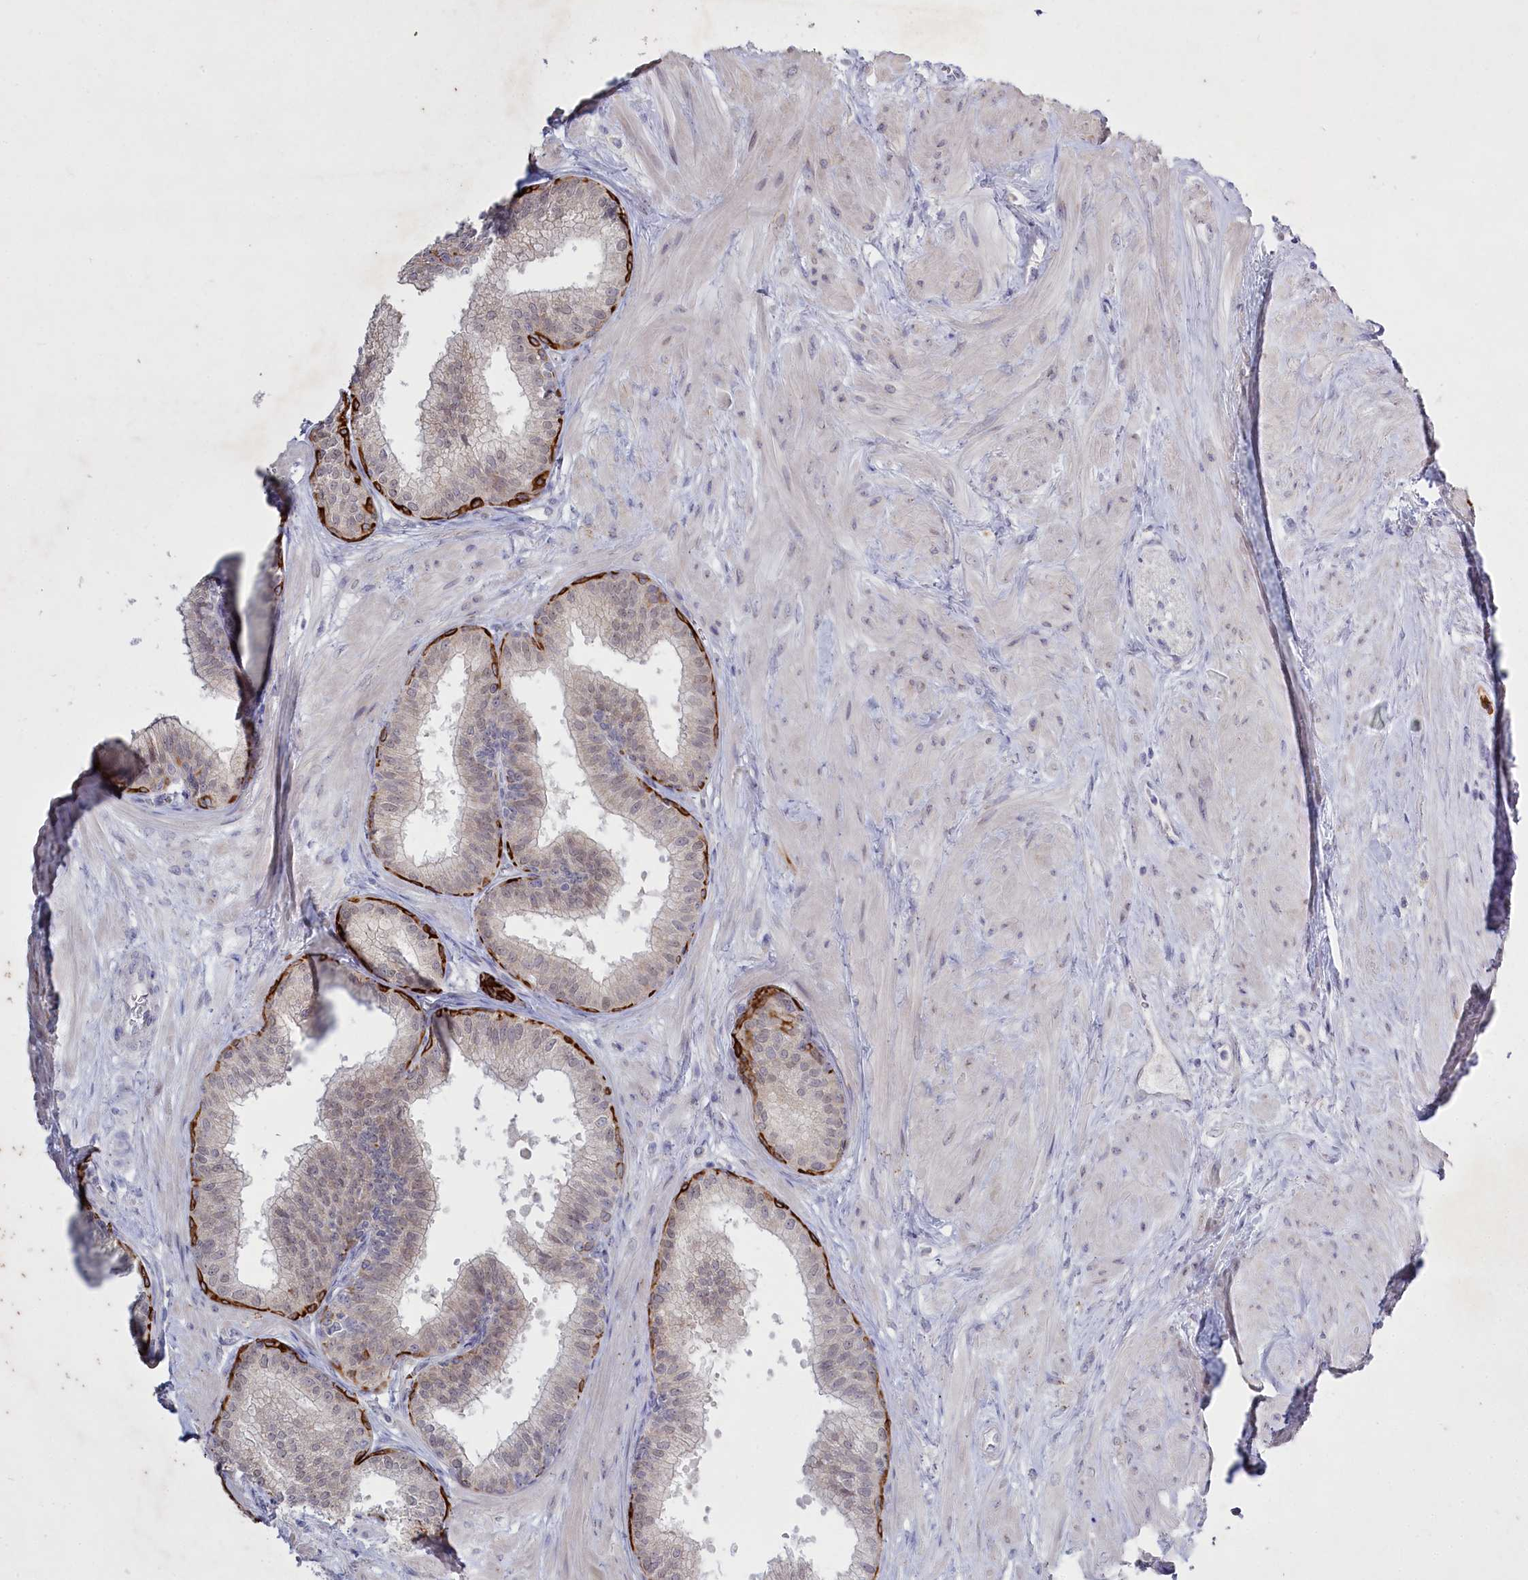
{"staining": {"intensity": "strong", "quantity": "<25%", "location": "cytoplasmic/membranous"}, "tissue": "prostate", "cell_type": "Glandular cells", "image_type": "normal", "snomed": [{"axis": "morphology", "description": "Normal tissue, NOS"}, {"axis": "topography", "description": "Prostate"}], "caption": "Prostate stained for a protein demonstrates strong cytoplasmic/membranous positivity in glandular cells. (DAB IHC with brightfield microscopy, high magnification).", "gene": "ABITRAM", "patient": {"sex": "male", "age": 60}}